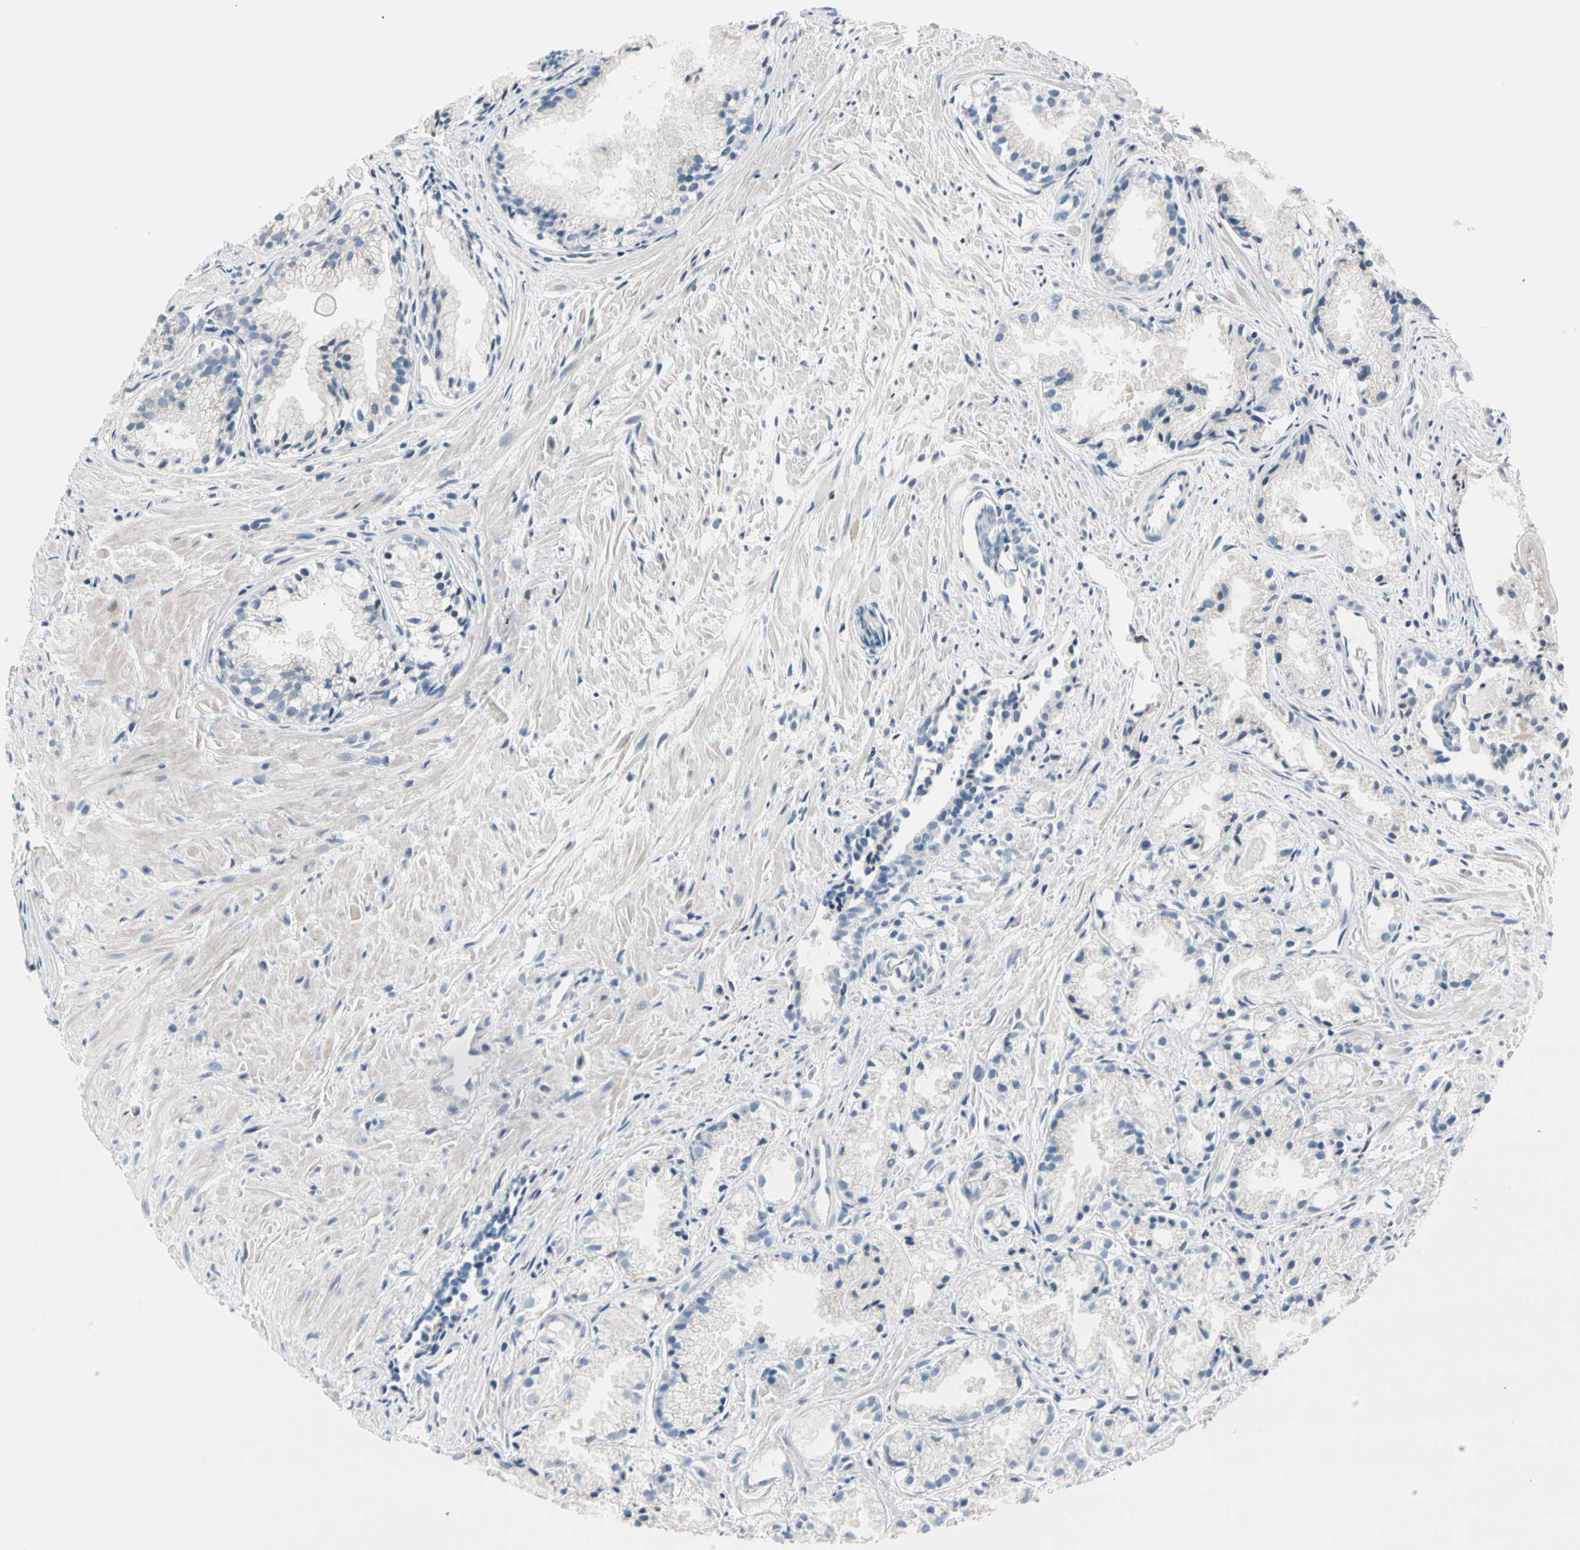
{"staining": {"intensity": "negative", "quantity": "none", "location": "none"}, "tissue": "prostate cancer", "cell_type": "Tumor cells", "image_type": "cancer", "snomed": [{"axis": "morphology", "description": "Adenocarcinoma, Low grade"}, {"axis": "topography", "description": "Prostate"}], "caption": "A high-resolution image shows immunohistochemistry (IHC) staining of prostate cancer, which displays no significant staining in tumor cells.", "gene": "STK40", "patient": {"sex": "male", "age": 72}}